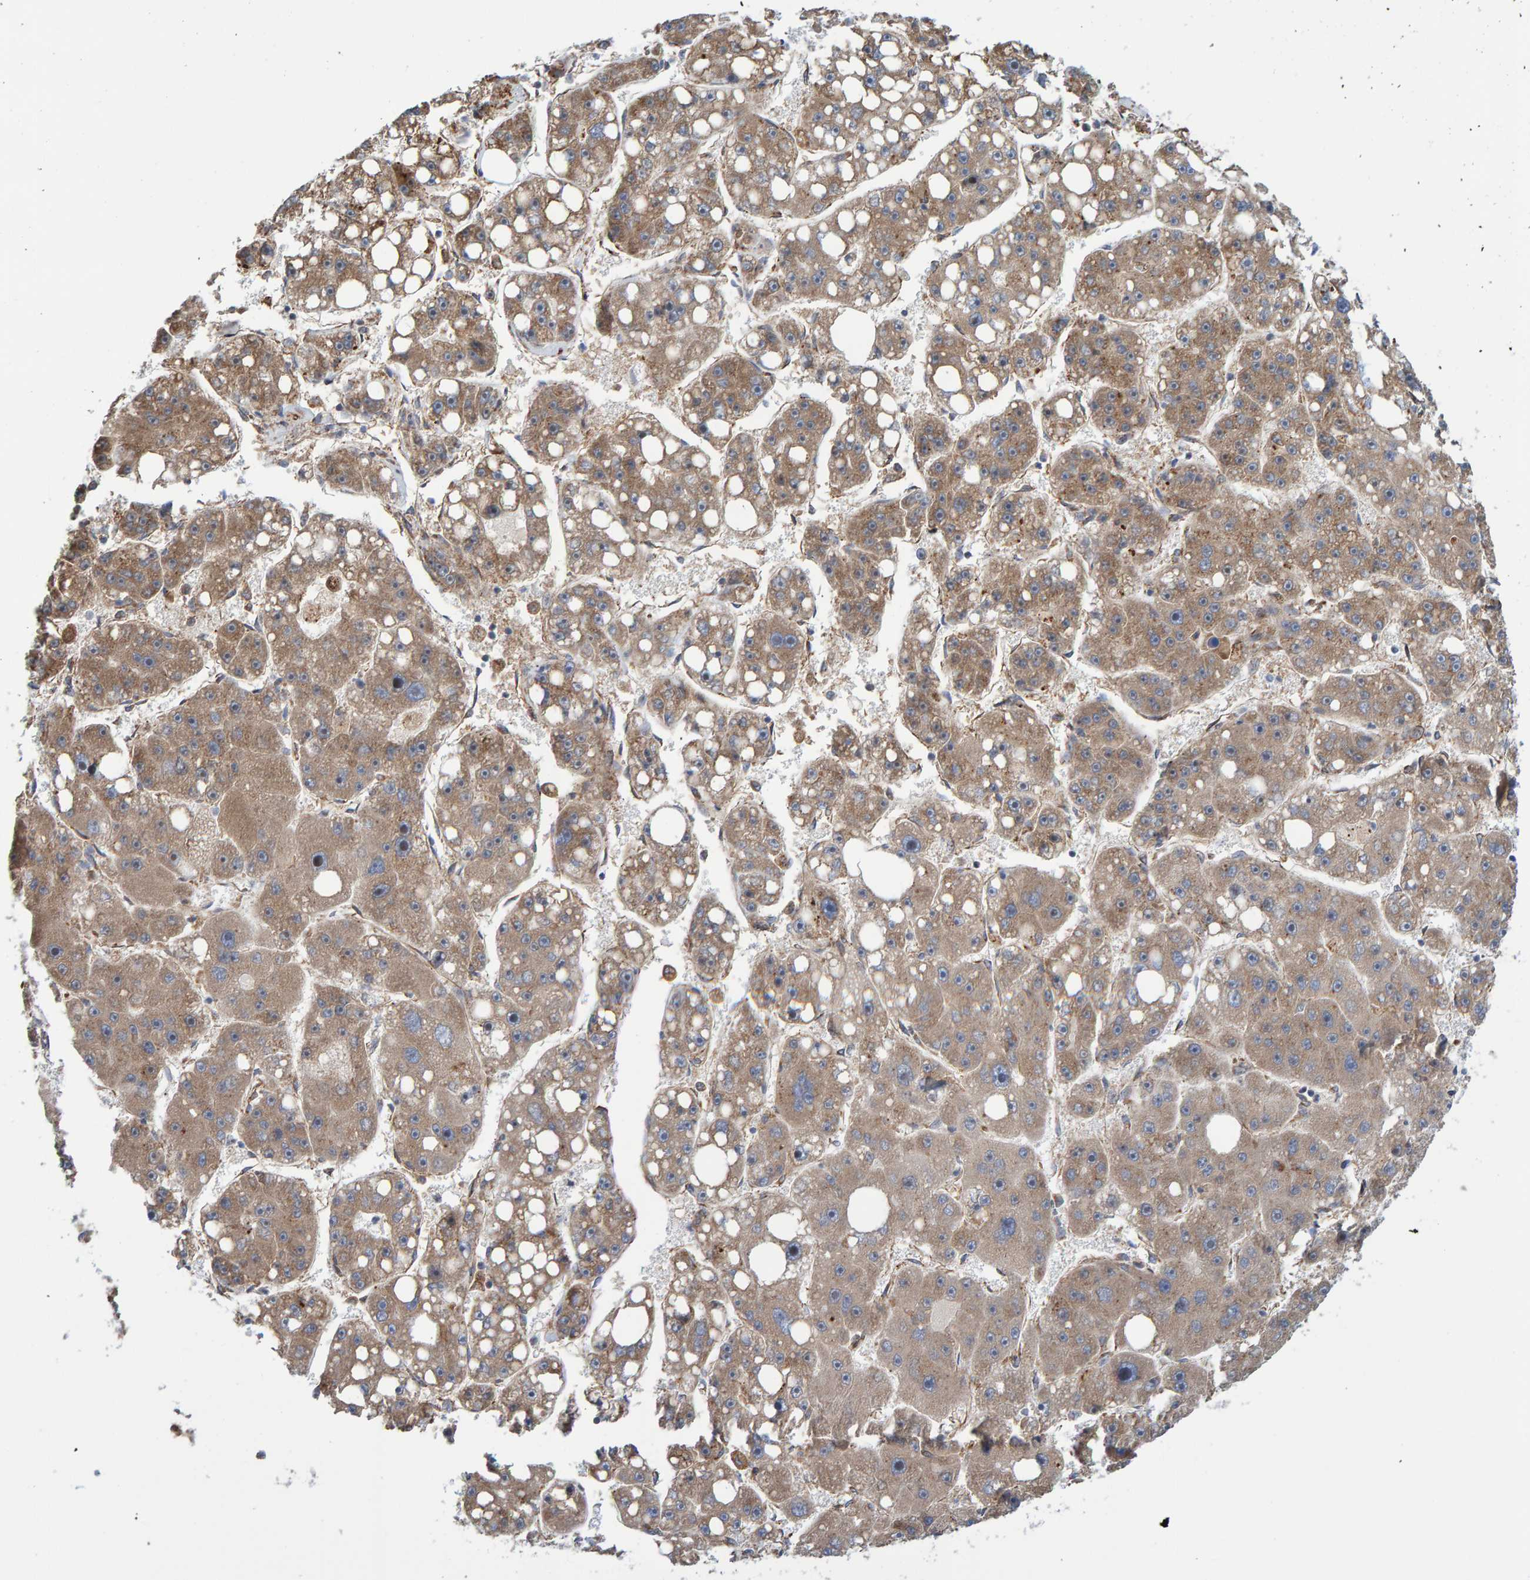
{"staining": {"intensity": "weak", "quantity": ">75%", "location": "cytoplasmic/membranous"}, "tissue": "liver cancer", "cell_type": "Tumor cells", "image_type": "cancer", "snomed": [{"axis": "morphology", "description": "Carcinoma, Hepatocellular, NOS"}, {"axis": "topography", "description": "Liver"}], "caption": "Liver cancer (hepatocellular carcinoma) tissue shows weak cytoplasmic/membranous positivity in about >75% of tumor cells", "gene": "KIAA0753", "patient": {"sex": "female", "age": 61}}